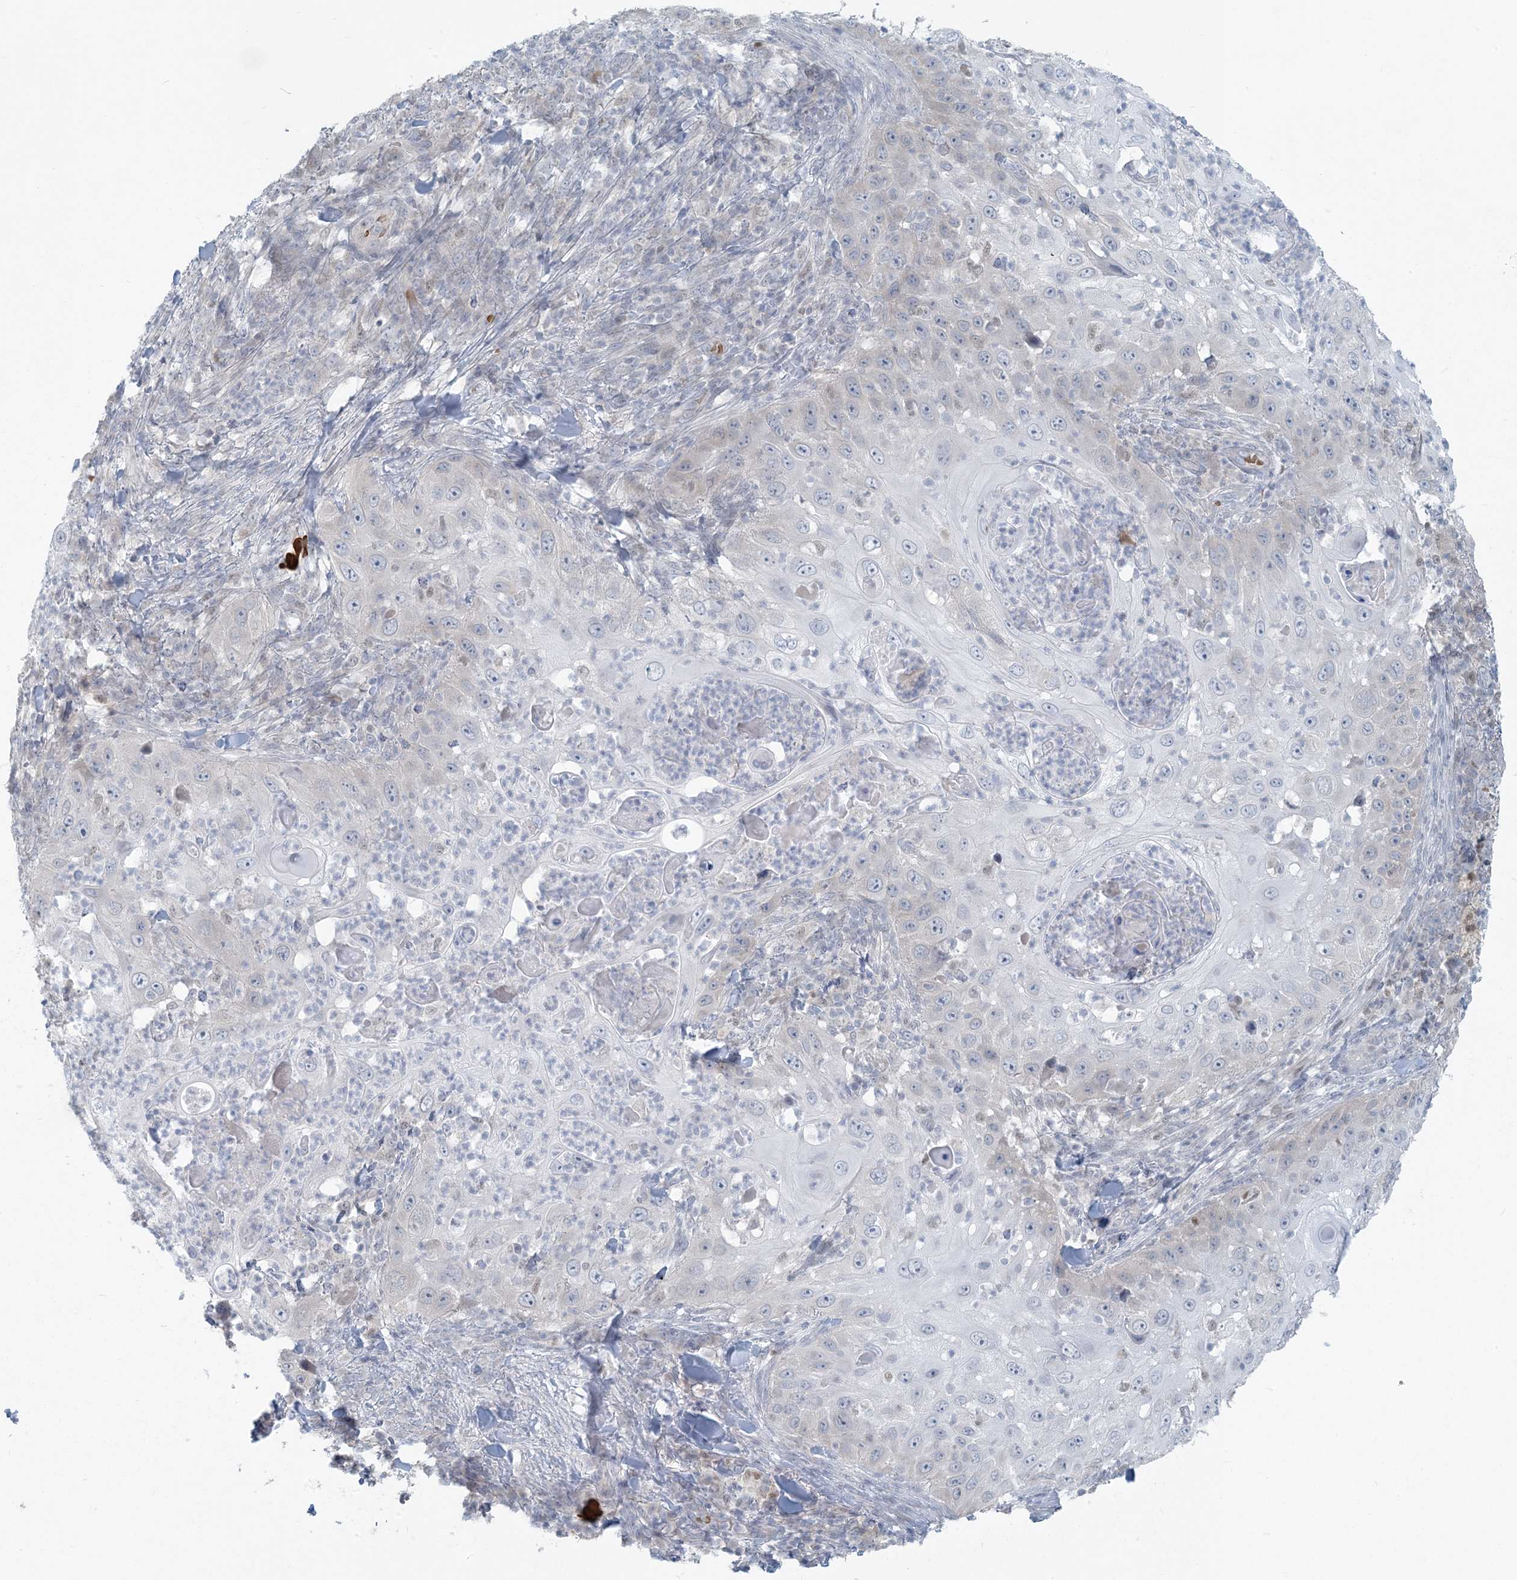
{"staining": {"intensity": "negative", "quantity": "none", "location": "none"}, "tissue": "skin cancer", "cell_type": "Tumor cells", "image_type": "cancer", "snomed": [{"axis": "morphology", "description": "Squamous cell carcinoma, NOS"}, {"axis": "topography", "description": "Skin"}], "caption": "A photomicrograph of human skin squamous cell carcinoma is negative for staining in tumor cells.", "gene": "CTDNEP1", "patient": {"sex": "female", "age": 44}}